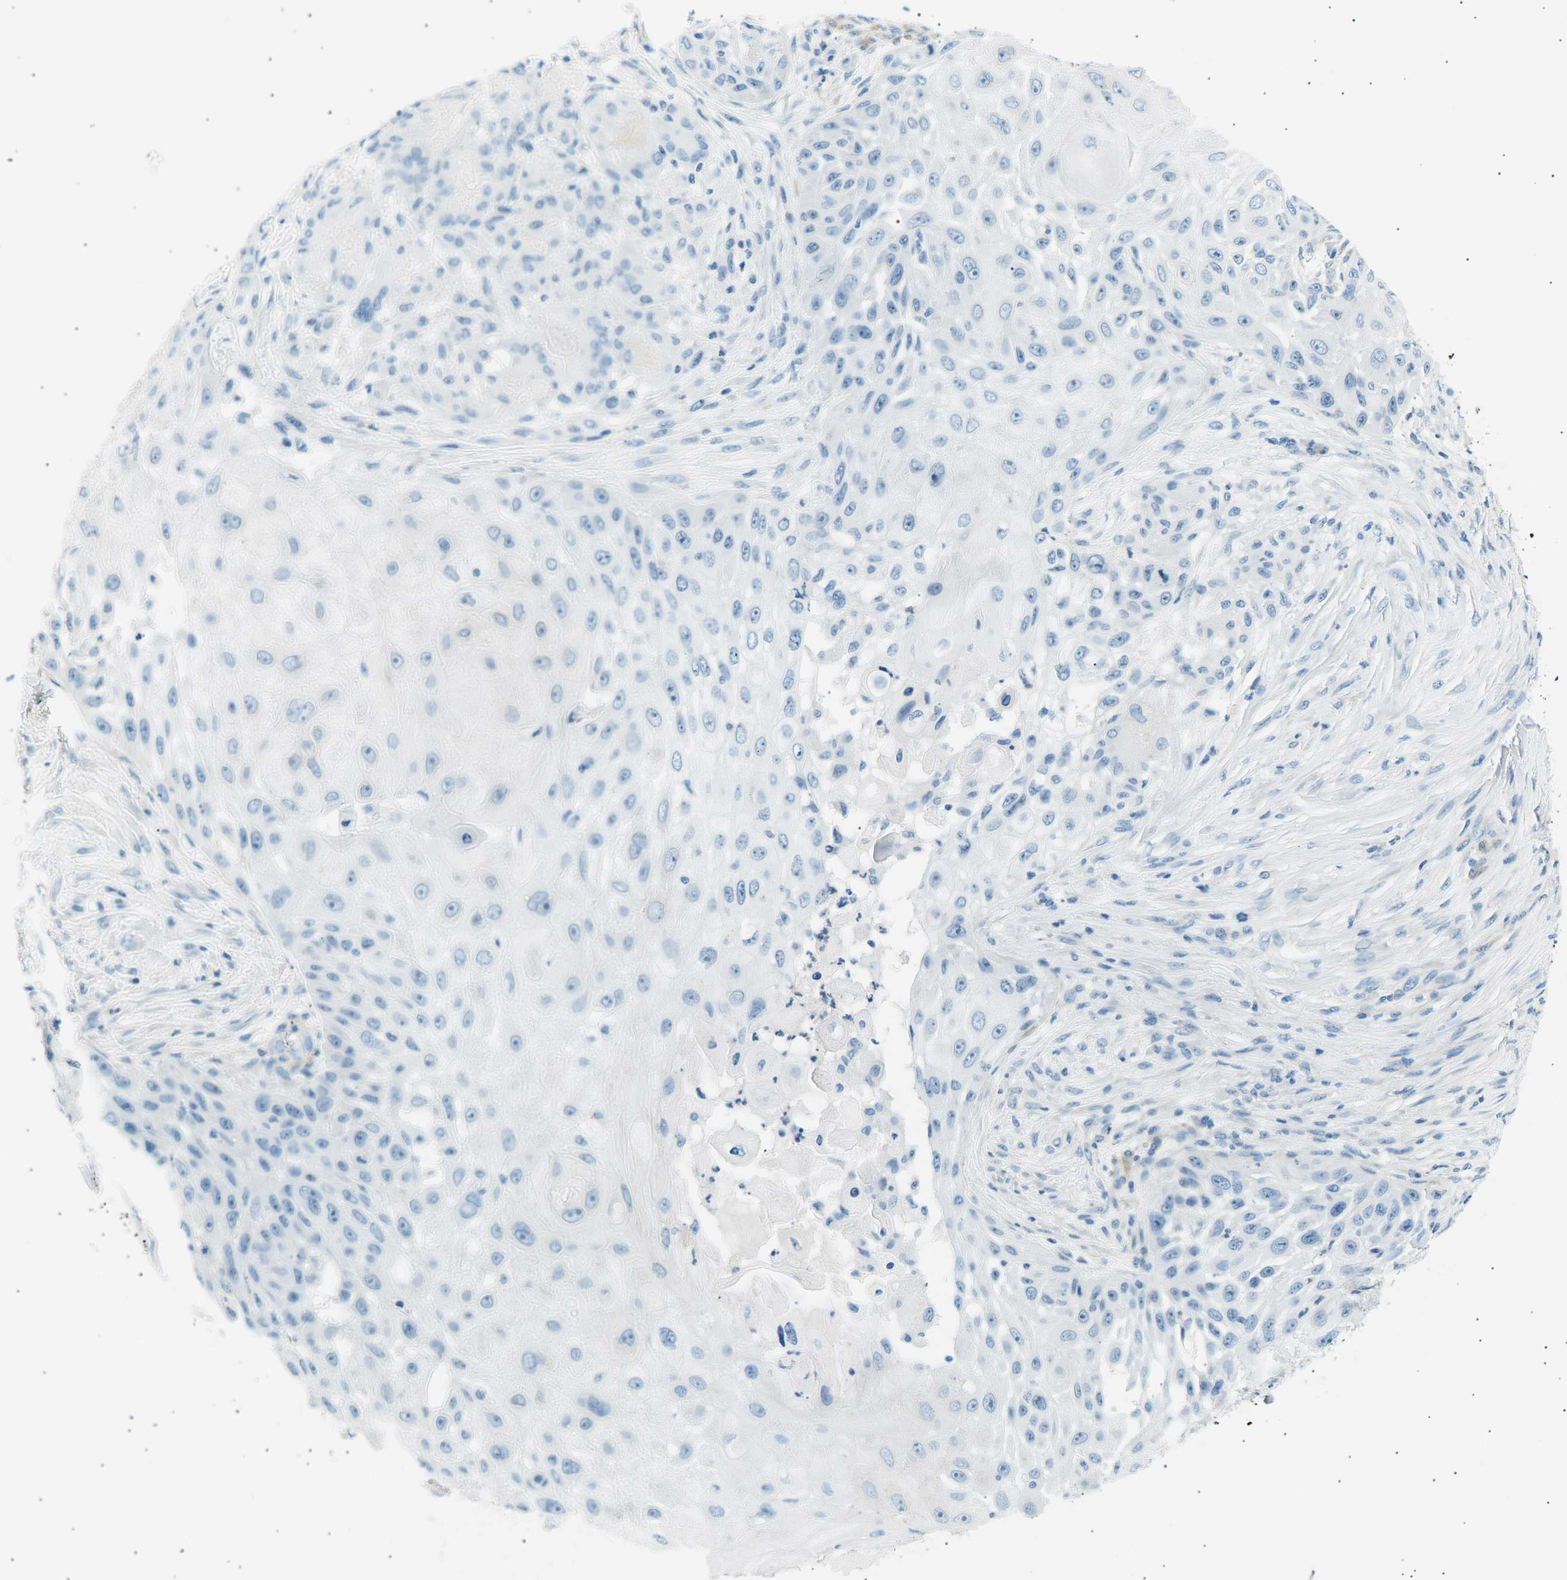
{"staining": {"intensity": "negative", "quantity": "none", "location": "none"}, "tissue": "skin cancer", "cell_type": "Tumor cells", "image_type": "cancer", "snomed": [{"axis": "morphology", "description": "Squamous cell carcinoma, NOS"}, {"axis": "topography", "description": "Skin"}], "caption": "A micrograph of human skin cancer is negative for staining in tumor cells.", "gene": "SEPTIN5", "patient": {"sex": "female", "age": 44}}